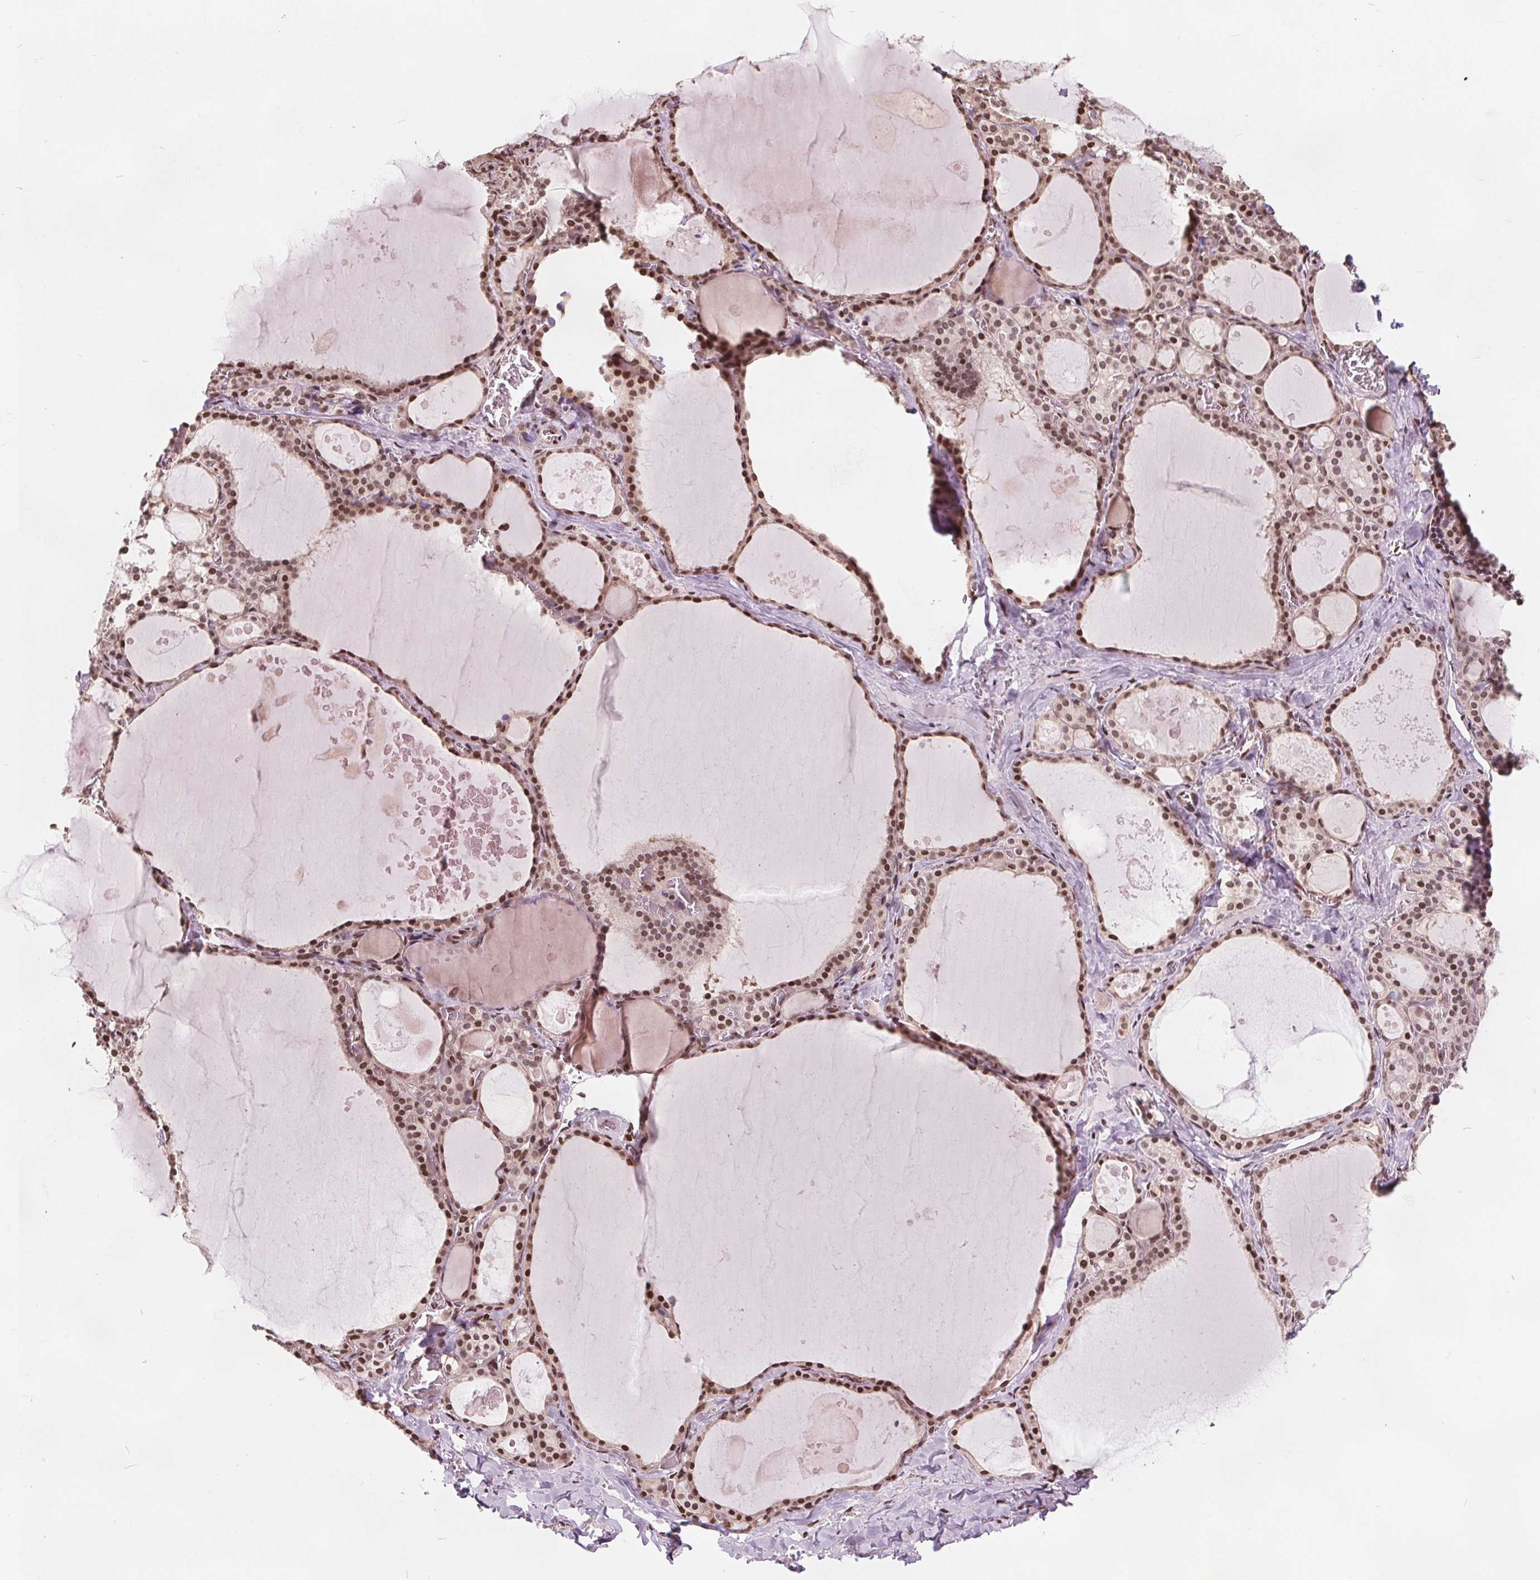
{"staining": {"intensity": "moderate", "quantity": ">75%", "location": "nuclear"}, "tissue": "thyroid gland", "cell_type": "Glandular cells", "image_type": "normal", "snomed": [{"axis": "morphology", "description": "Normal tissue, NOS"}, {"axis": "topography", "description": "Thyroid gland"}], "caption": "Thyroid gland stained for a protein (brown) demonstrates moderate nuclear positive expression in approximately >75% of glandular cells.", "gene": "ISLR2", "patient": {"sex": "male", "age": 56}}